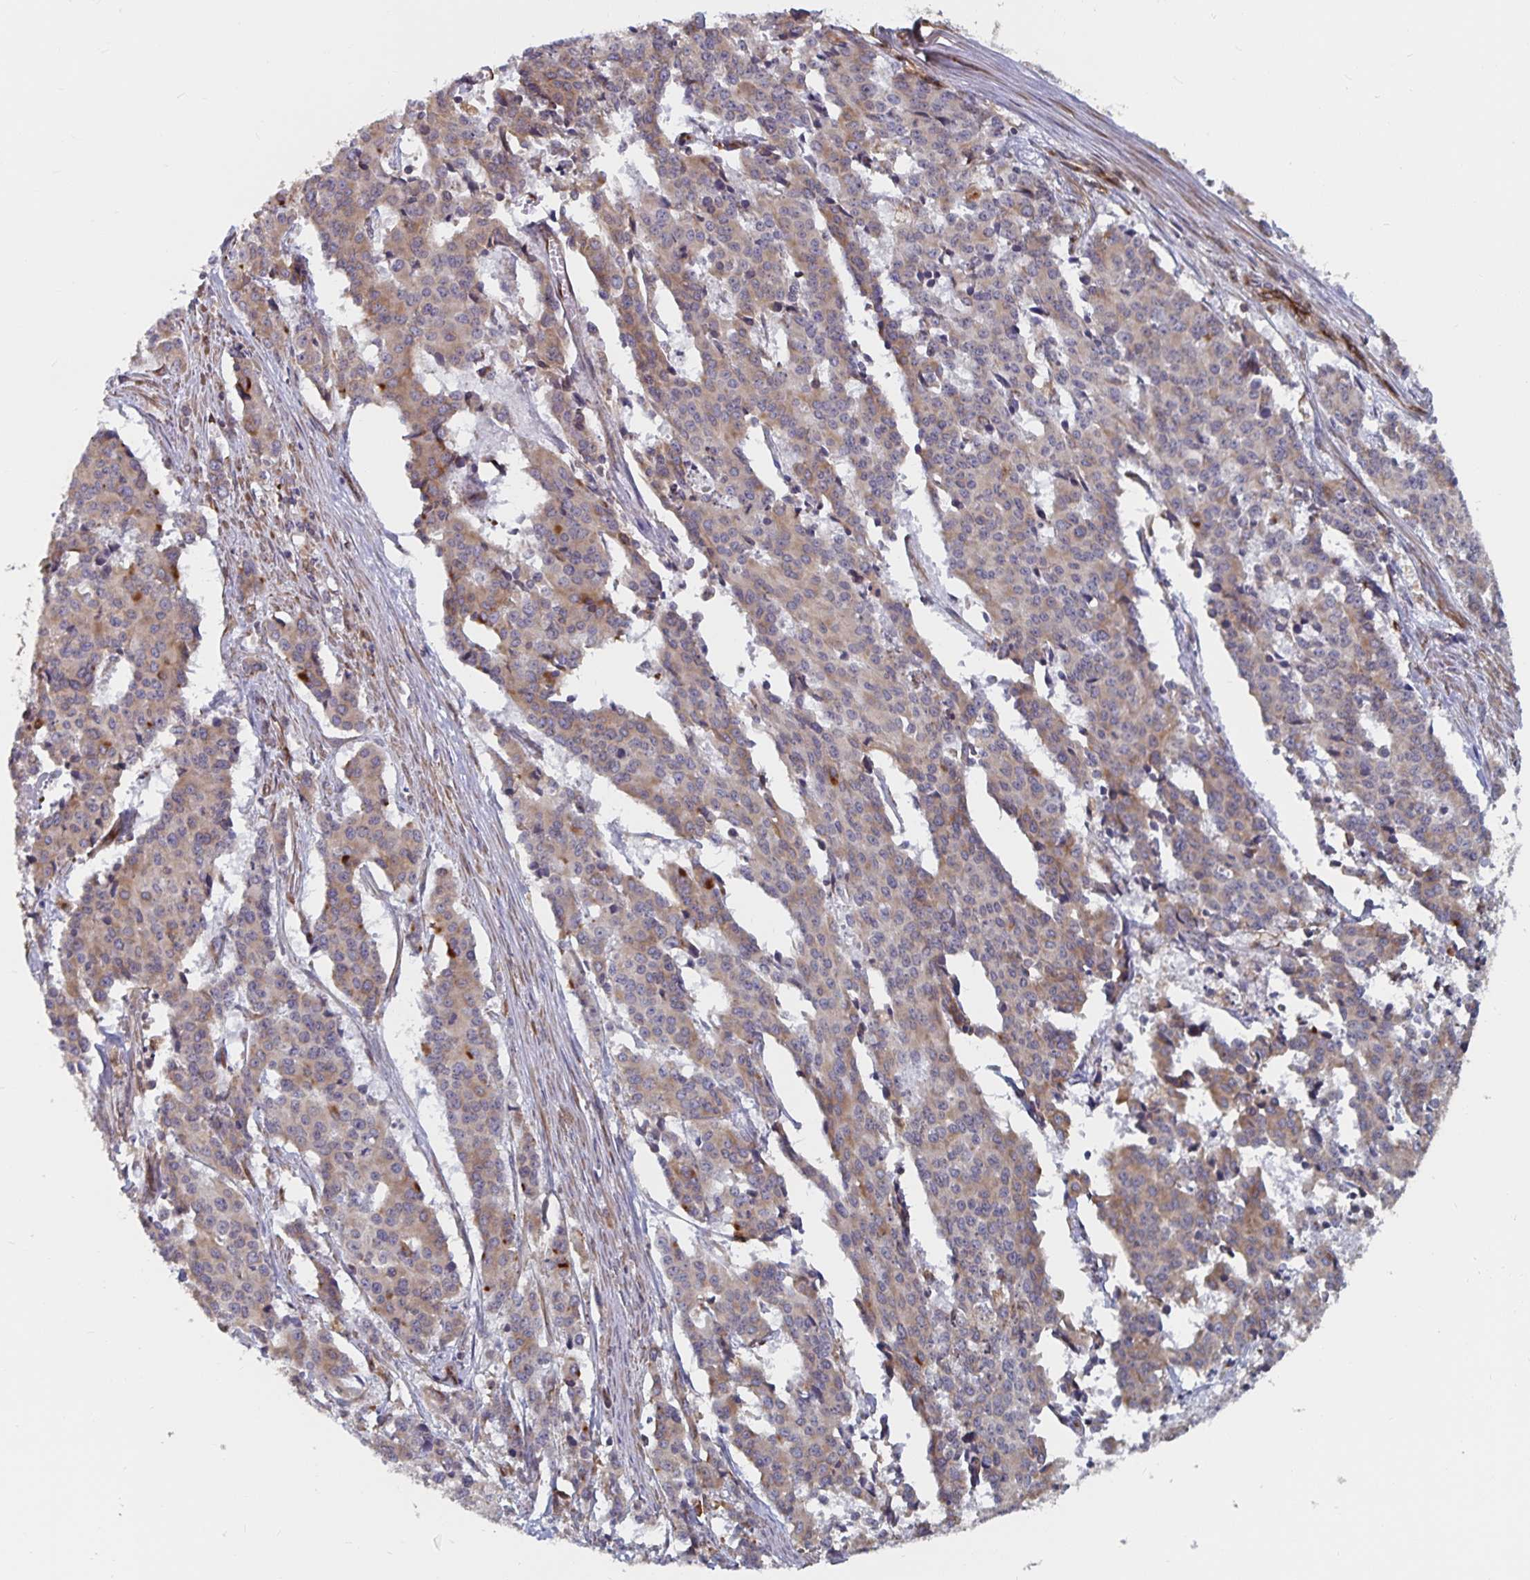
{"staining": {"intensity": "weak", "quantity": ">75%", "location": "cytoplasmic/membranous"}, "tissue": "cervical cancer", "cell_type": "Tumor cells", "image_type": "cancer", "snomed": [{"axis": "morphology", "description": "Squamous cell carcinoma, NOS"}, {"axis": "topography", "description": "Cervix"}], "caption": "This is an image of IHC staining of cervical cancer (squamous cell carcinoma), which shows weak positivity in the cytoplasmic/membranous of tumor cells.", "gene": "BCAP29", "patient": {"sex": "female", "age": 28}}